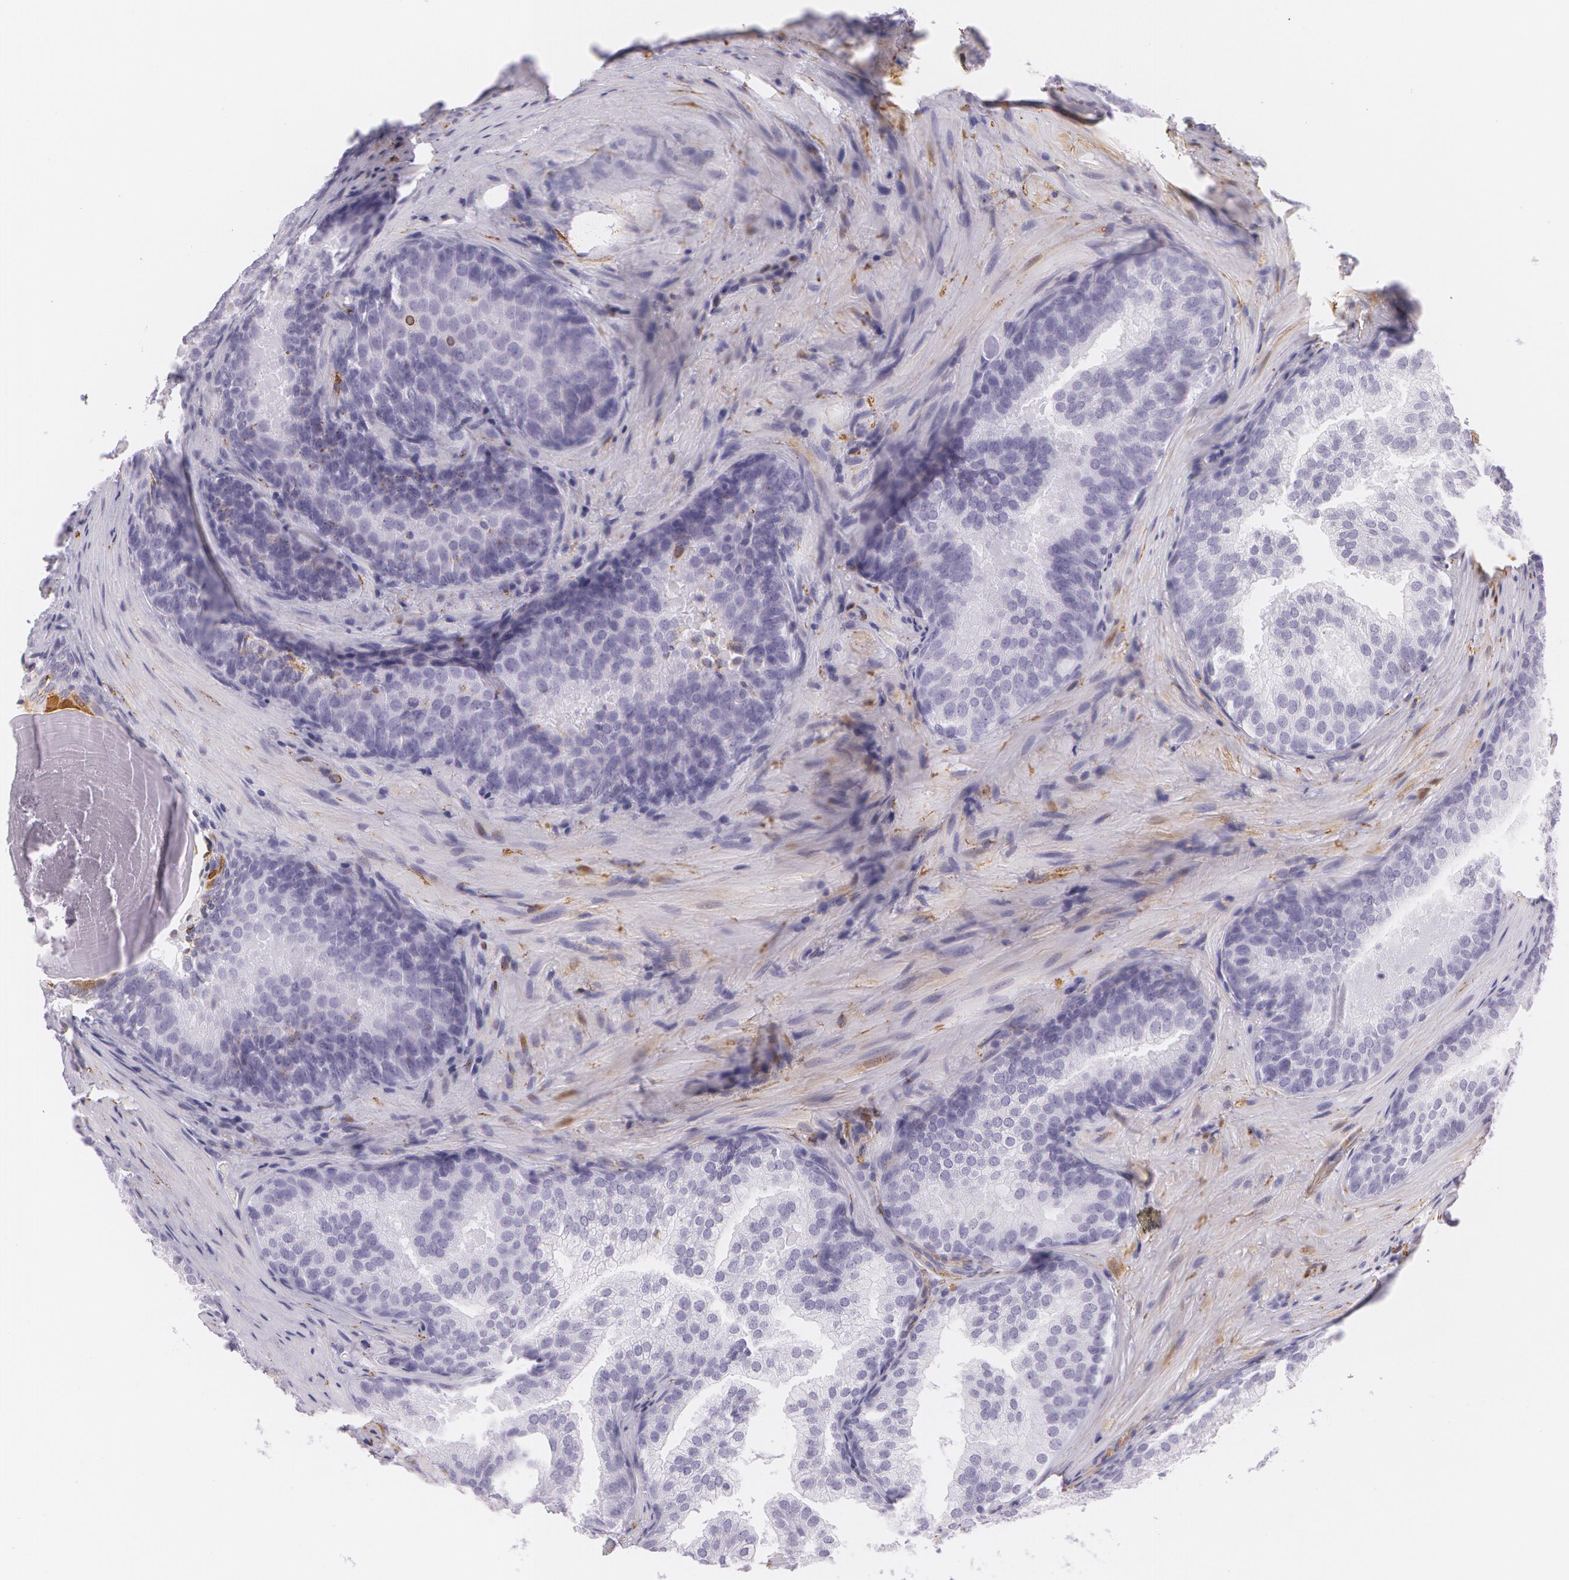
{"staining": {"intensity": "negative", "quantity": "none", "location": "none"}, "tissue": "prostate cancer", "cell_type": "Tumor cells", "image_type": "cancer", "snomed": [{"axis": "morphology", "description": "Adenocarcinoma, Low grade"}, {"axis": "topography", "description": "Prostate"}], "caption": "Tumor cells are negative for brown protein staining in adenocarcinoma (low-grade) (prostate).", "gene": "SNCG", "patient": {"sex": "male", "age": 69}}